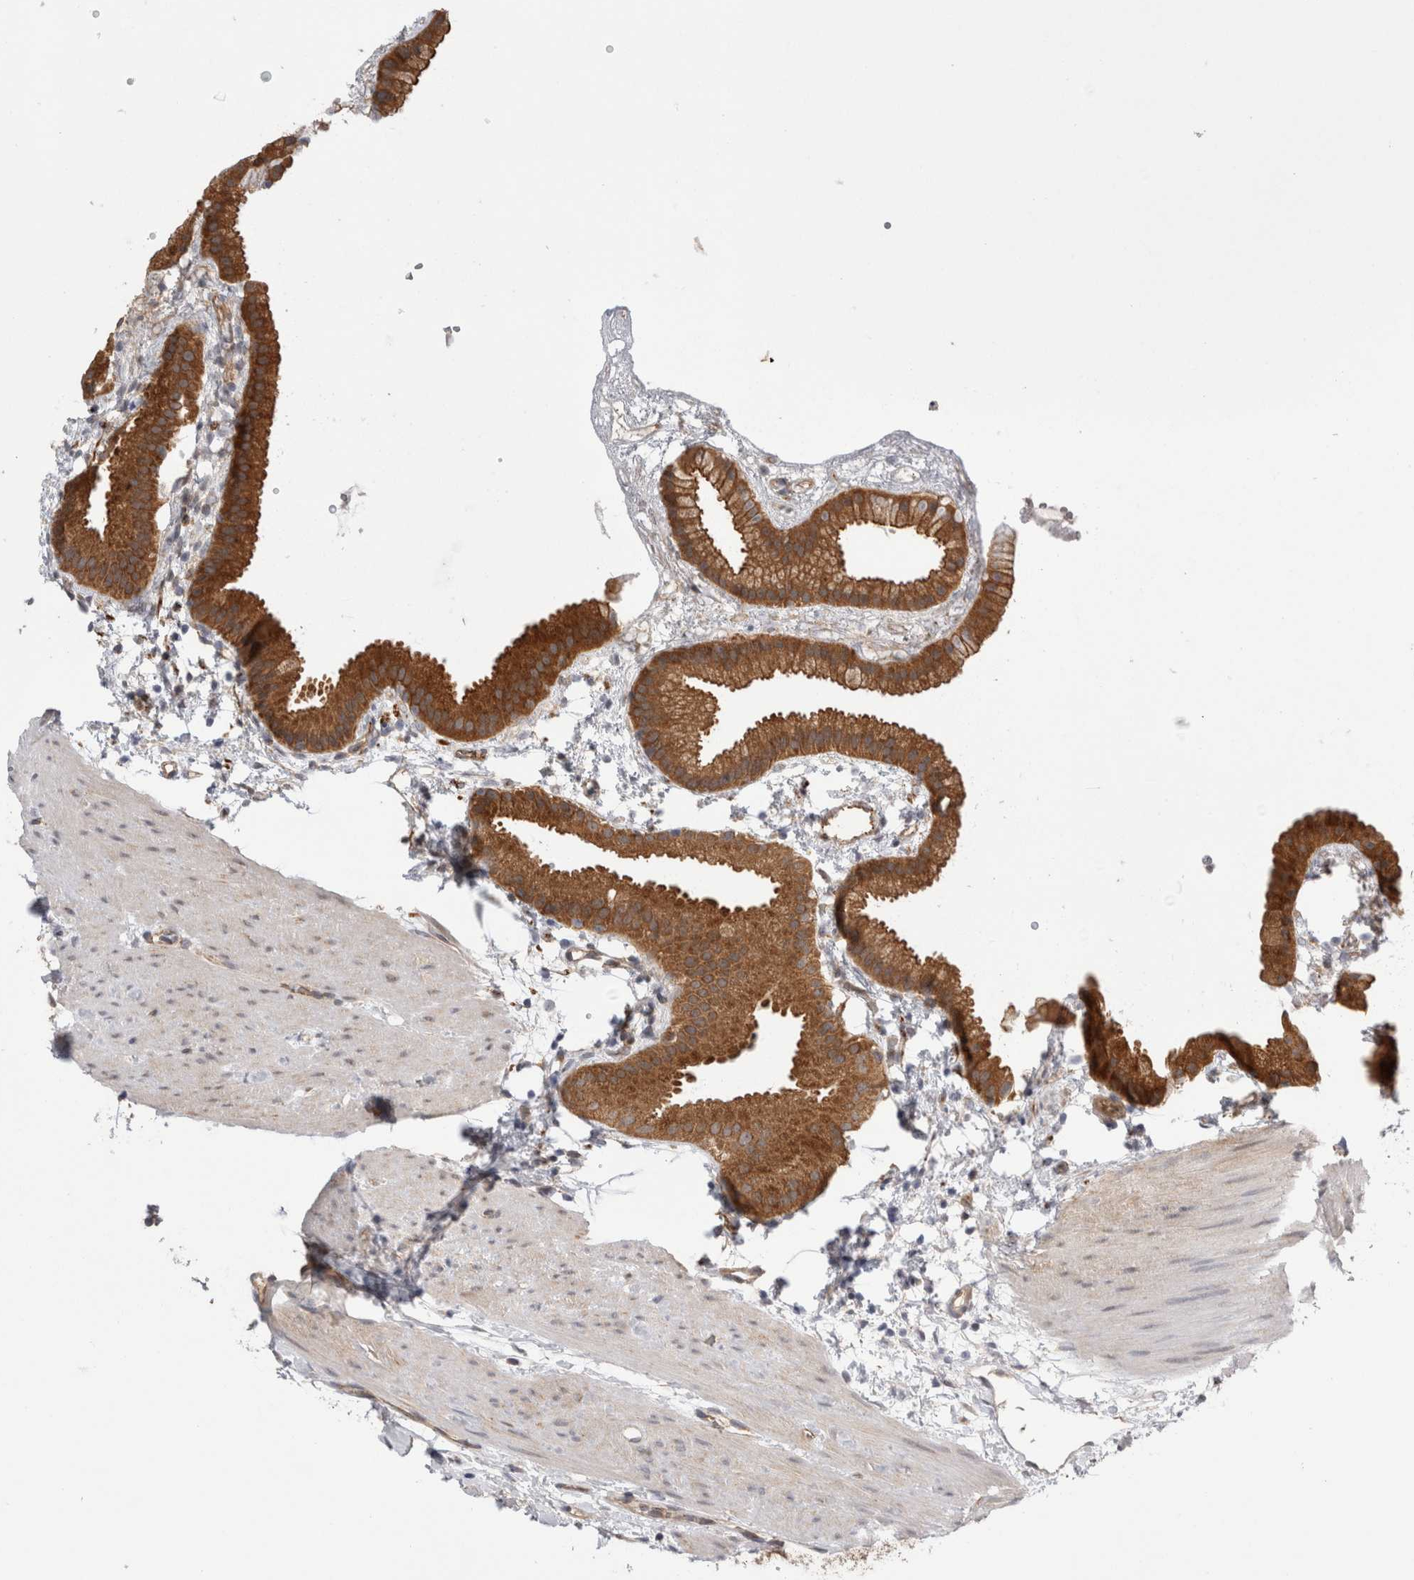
{"staining": {"intensity": "strong", "quantity": ">75%", "location": "cytoplasmic/membranous"}, "tissue": "gallbladder", "cell_type": "Glandular cells", "image_type": "normal", "snomed": [{"axis": "morphology", "description": "Normal tissue, NOS"}, {"axis": "topography", "description": "Gallbladder"}], "caption": "The immunohistochemical stain shows strong cytoplasmic/membranous expression in glandular cells of unremarkable gallbladder. (brown staining indicates protein expression, while blue staining denotes nuclei).", "gene": "TAFA5", "patient": {"sex": "female", "age": 64}}